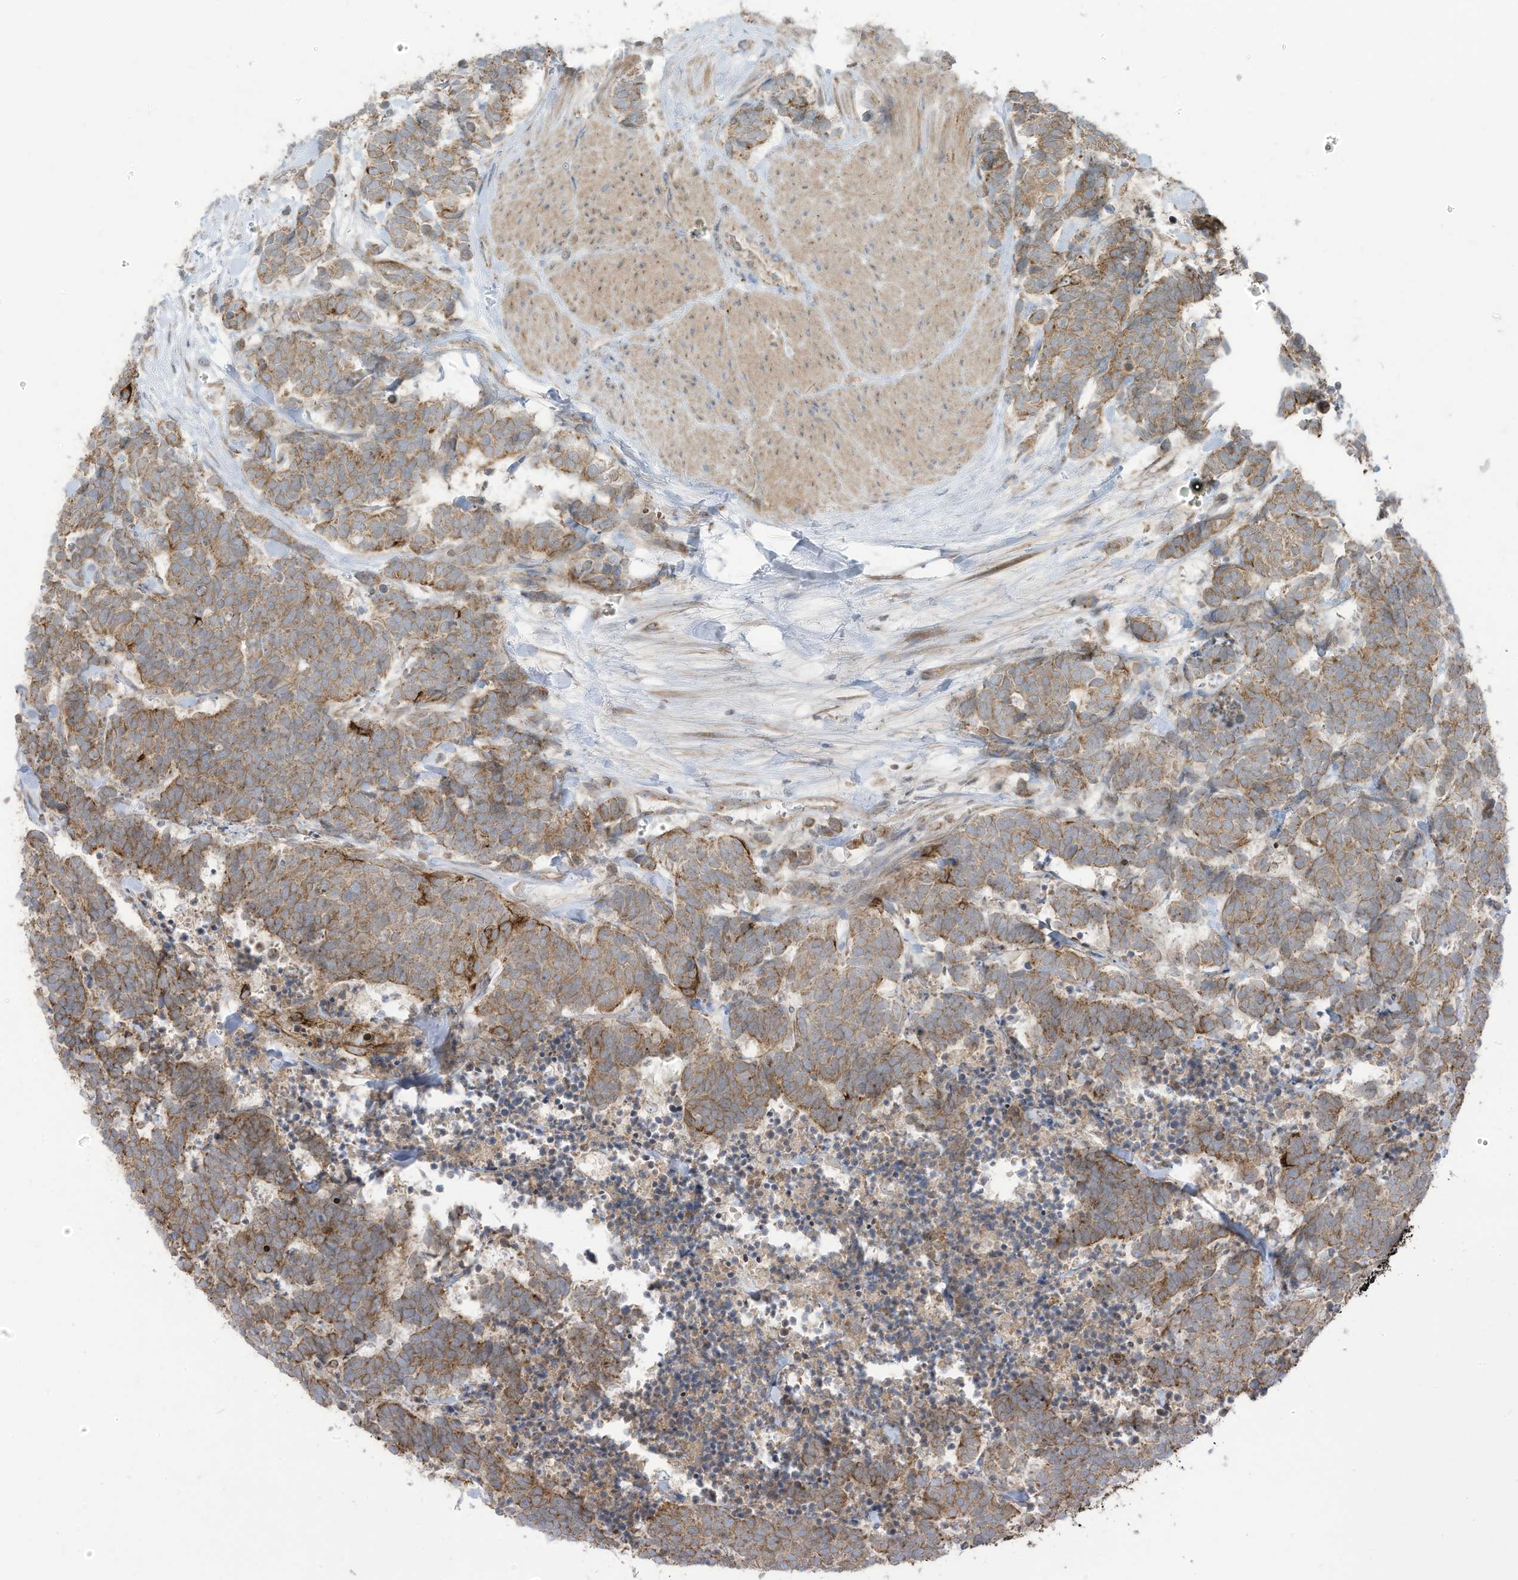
{"staining": {"intensity": "moderate", "quantity": ">75%", "location": "cytoplasmic/membranous"}, "tissue": "carcinoid", "cell_type": "Tumor cells", "image_type": "cancer", "snomed": [{"axis": "morphology", "description": "Carcinoma, NOS"}, {"axis": "morphology", "description": "Carcinoid, malignant, NOS"}, {"axis": "topography", "description": "Urinary bladder"}], "caption": "IHC photomicrograph of neoplastic tissue: human carcinoid stained using IHC exhibits medium levels of moderate protein expression localized specifically in the cytoplasmic/membranous of tumor cells, appearing as a cytoplasmic/membranous brown color.", "gene": "CGAS", "patient": {"sex": "male", "age": 57}}